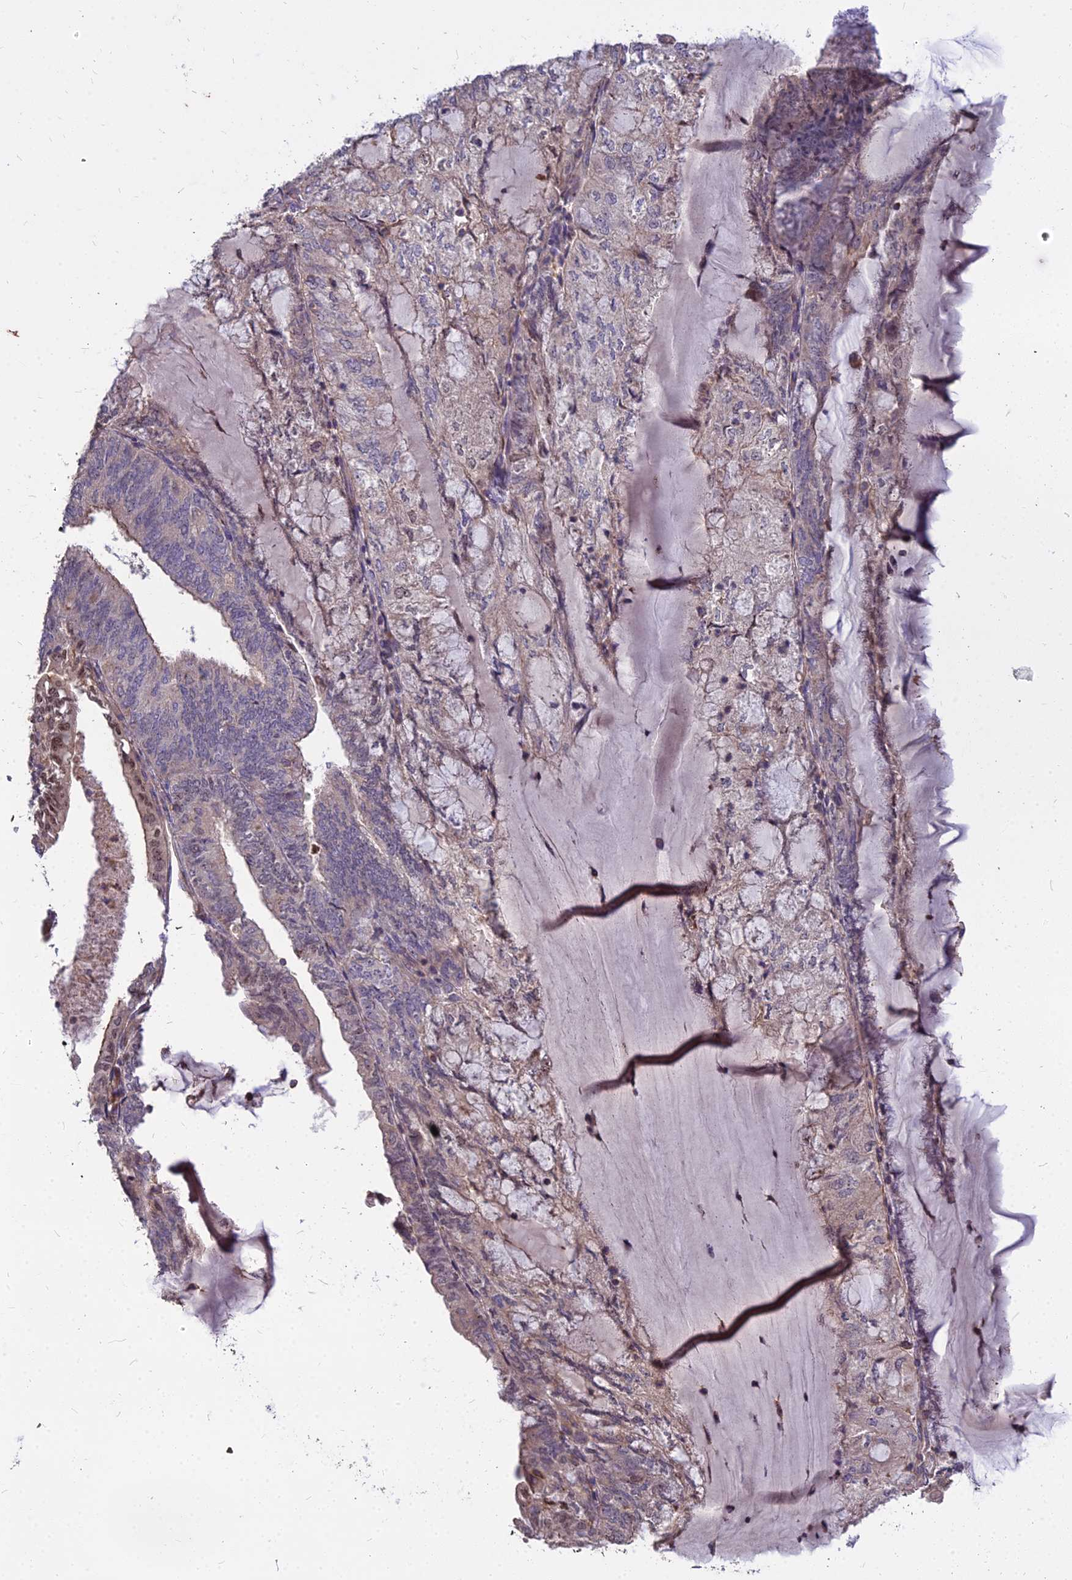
{"staining": {"intensity": "moderate", "quantity": "<25%", "location": "cytoplasmic/membranous,nuclear"}, "tissue": "endometrial cancer", "cell_type": "Tumor cells", "image_type": "cancer", "snomed": [{"axis": "morphology", "description": "Adenocarcinoma, NOS"}, {"axis": "topography", "description": "Endometrium"}], "caption": "Immunohistochemistry of endometrial adenocarcinoma demonstrates low levels of moderate cytoplasmic/membranous and nuclear expression in approximately <25% of tumor cells.", "gene": "TCEA3", "patient": {"sex": "female", "age": 81}}